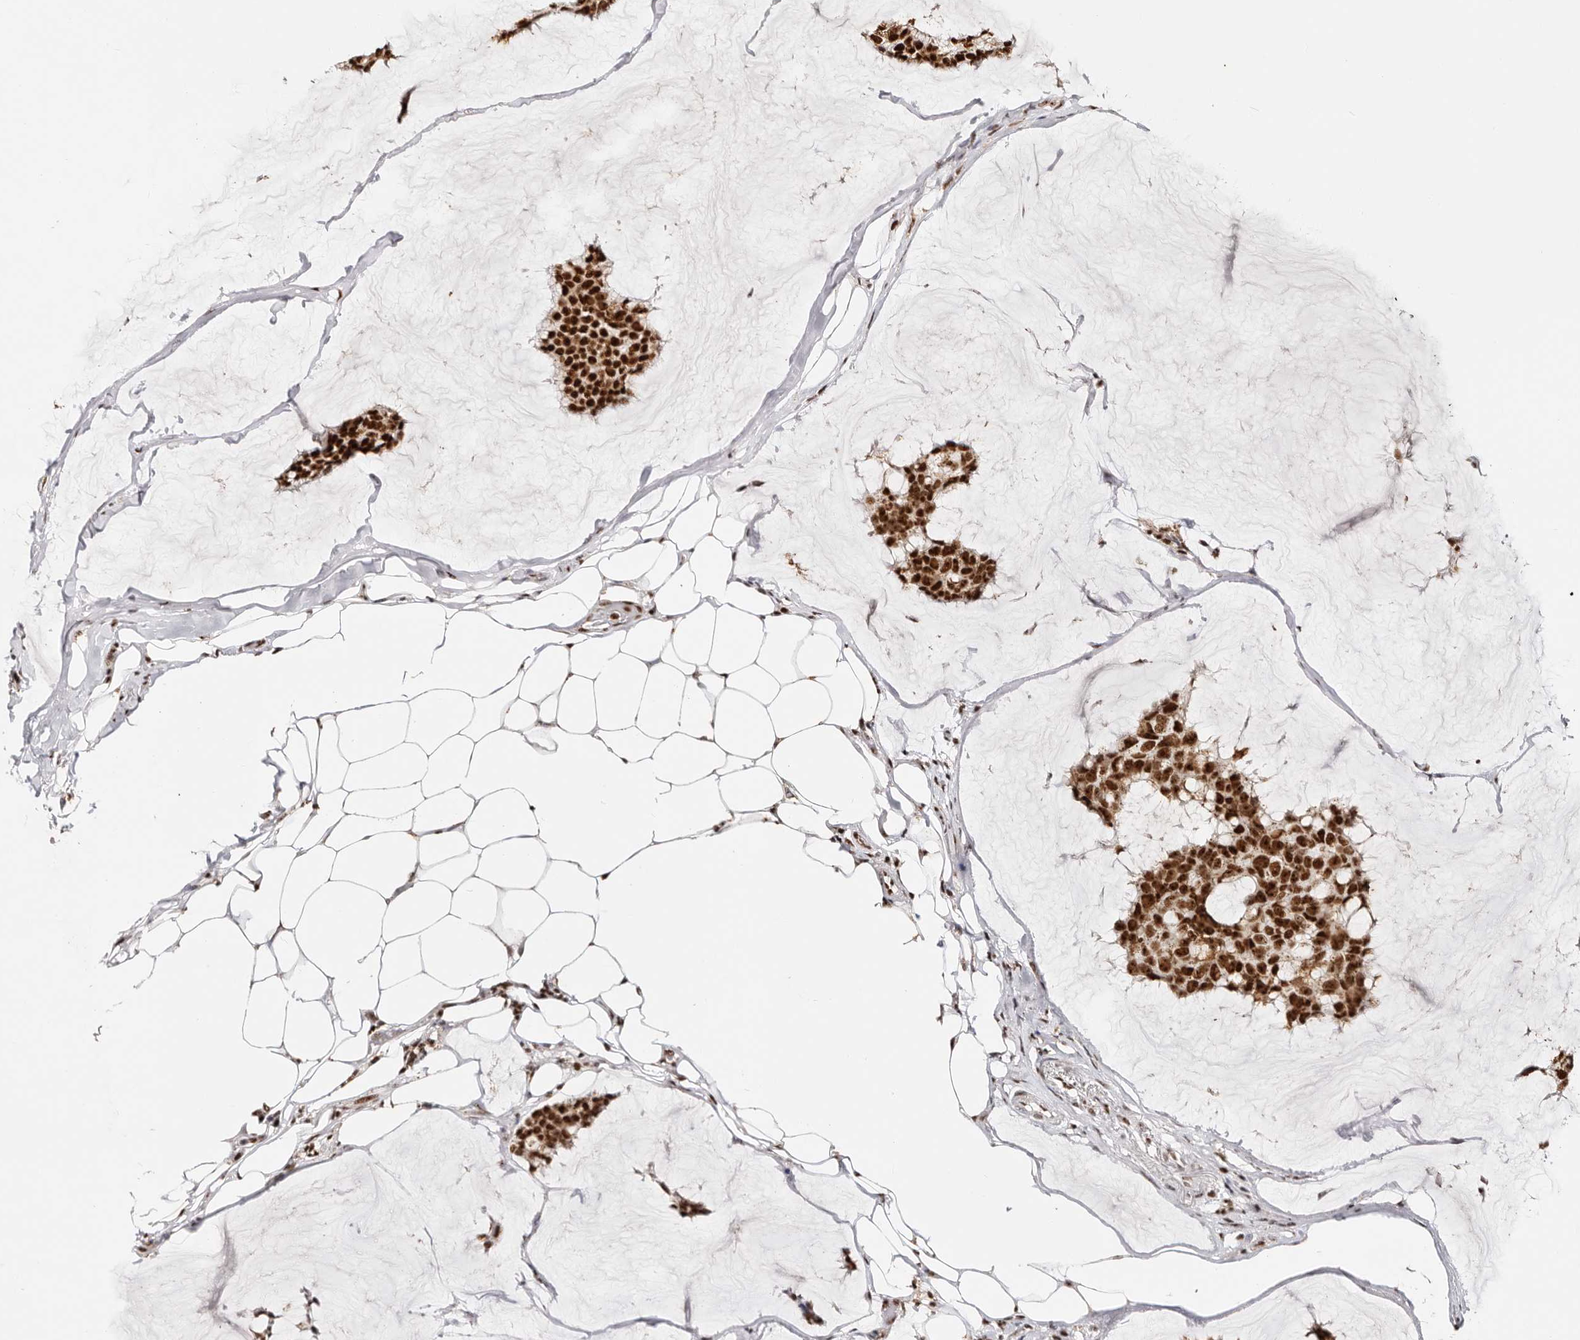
{"staining": {"intensity": "strong", "quantity": ">75%", "location": "cytoplasmic/membranous,nuclear"}, "tissue": "breast cancer", "cell_type": "Tumor cells", "image_type": "cancer", "snomed": [{"axis": "morphology", "description": "Duct carcinoma"}, {"axis": "topography", "description": "Breast"}], "caption": "Tumor cells demonstrate strong cytoplasmic/membranous and nuclear positivity in about >75% of cells in breast invasive ductal carcinoma.", "gene": "IQGAP3", "patient": {"sex": "female", "age": 93}}